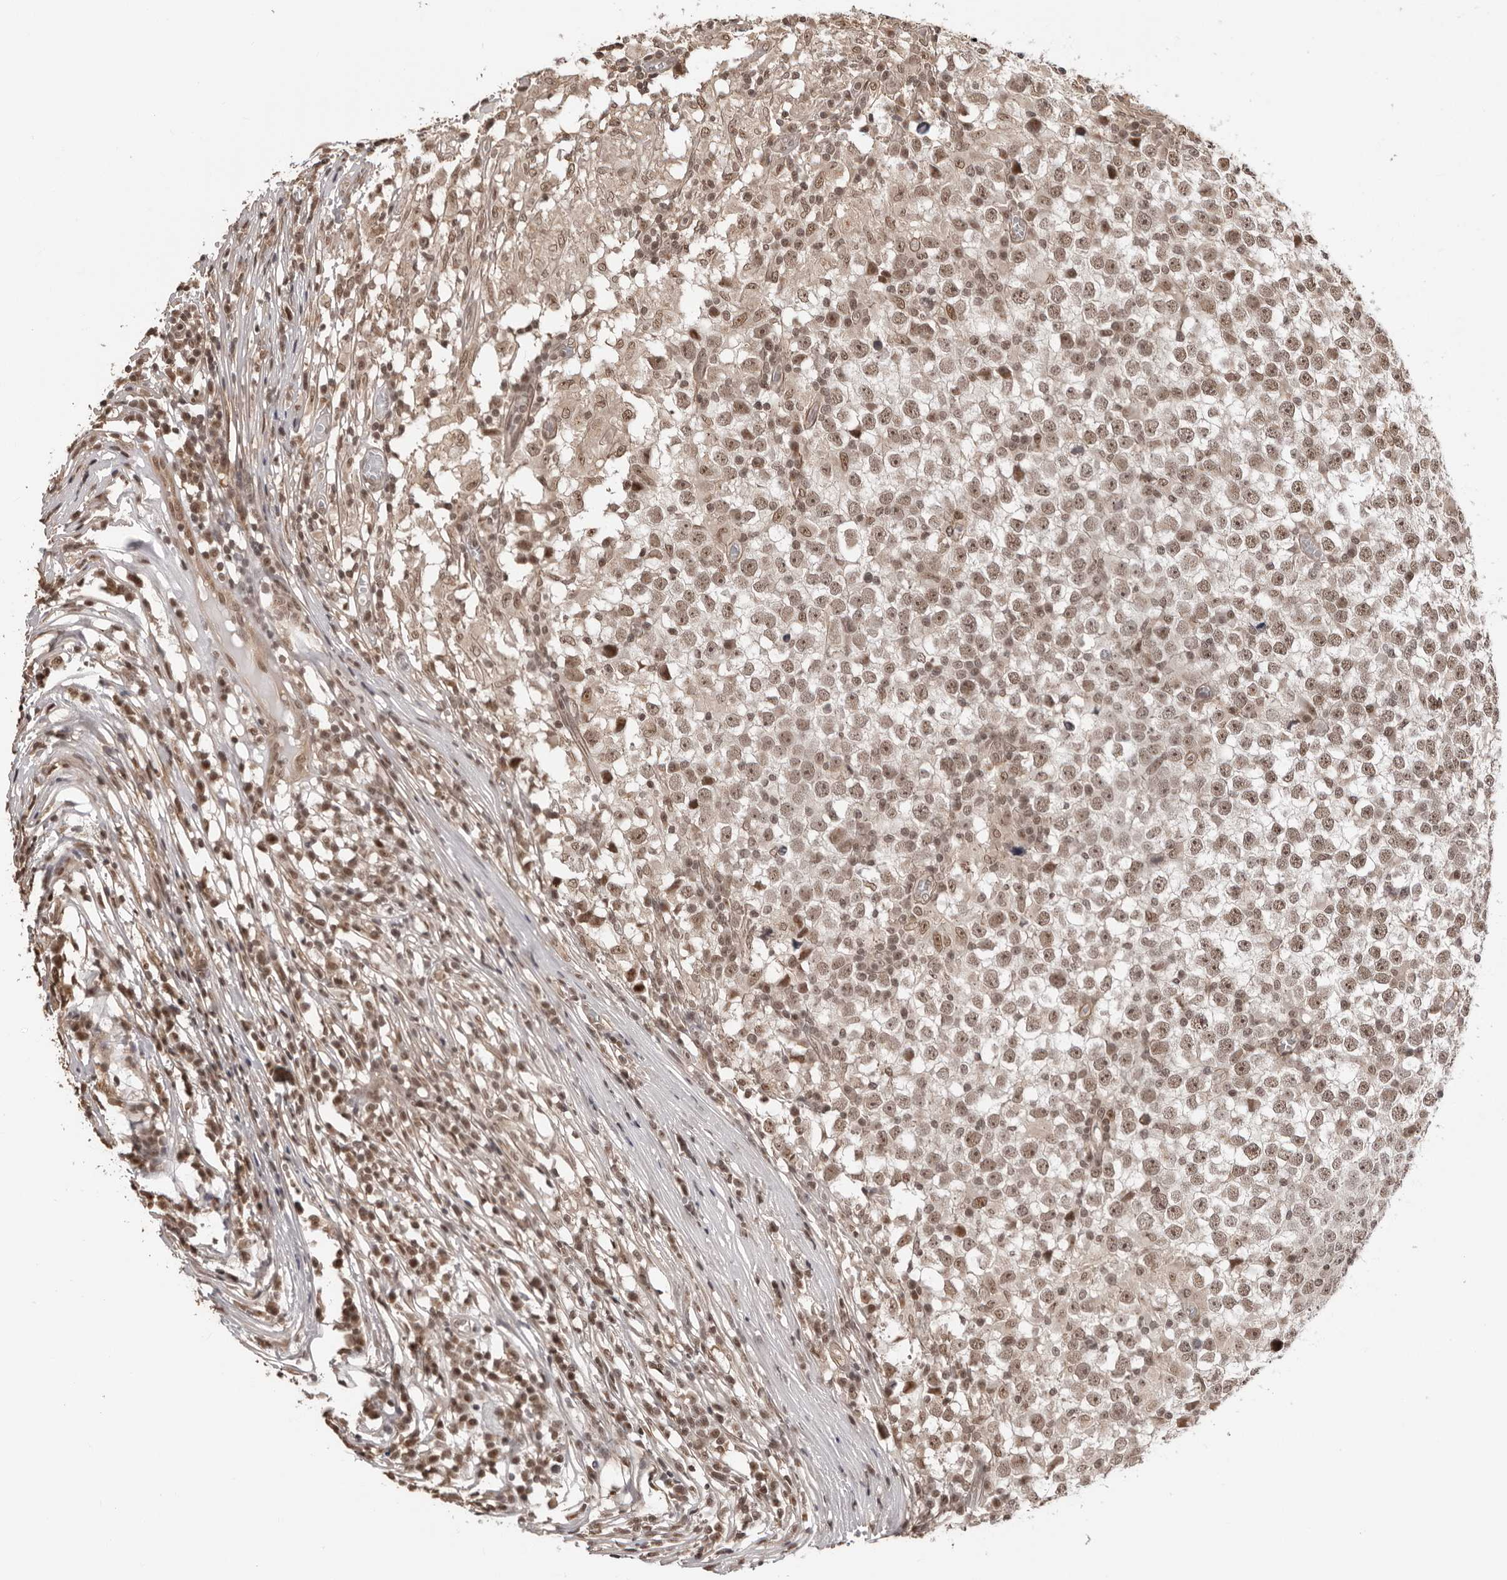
{"staining": {"intensity": "weak", "quantity": ">75%", "location": "nuclear"}, "tissue": "testis cancer", "cell_type": "Tumor cells", "image_type": "cancer", "snomed": [{"axis": "morphology", "description": "Seminoma, NOS"}, {"axis": "topography", "description": "Testis"}], "caption": "Brown immunohistochemical staining in seminoma (testis) exhibits weak nuclear expression in about >75% of tumor cells. Ihc stains the protein of interest in brown and the nuclei are stained blue.", "gene": "SDE2", "patient": {"sex": "male", "age": 65}}